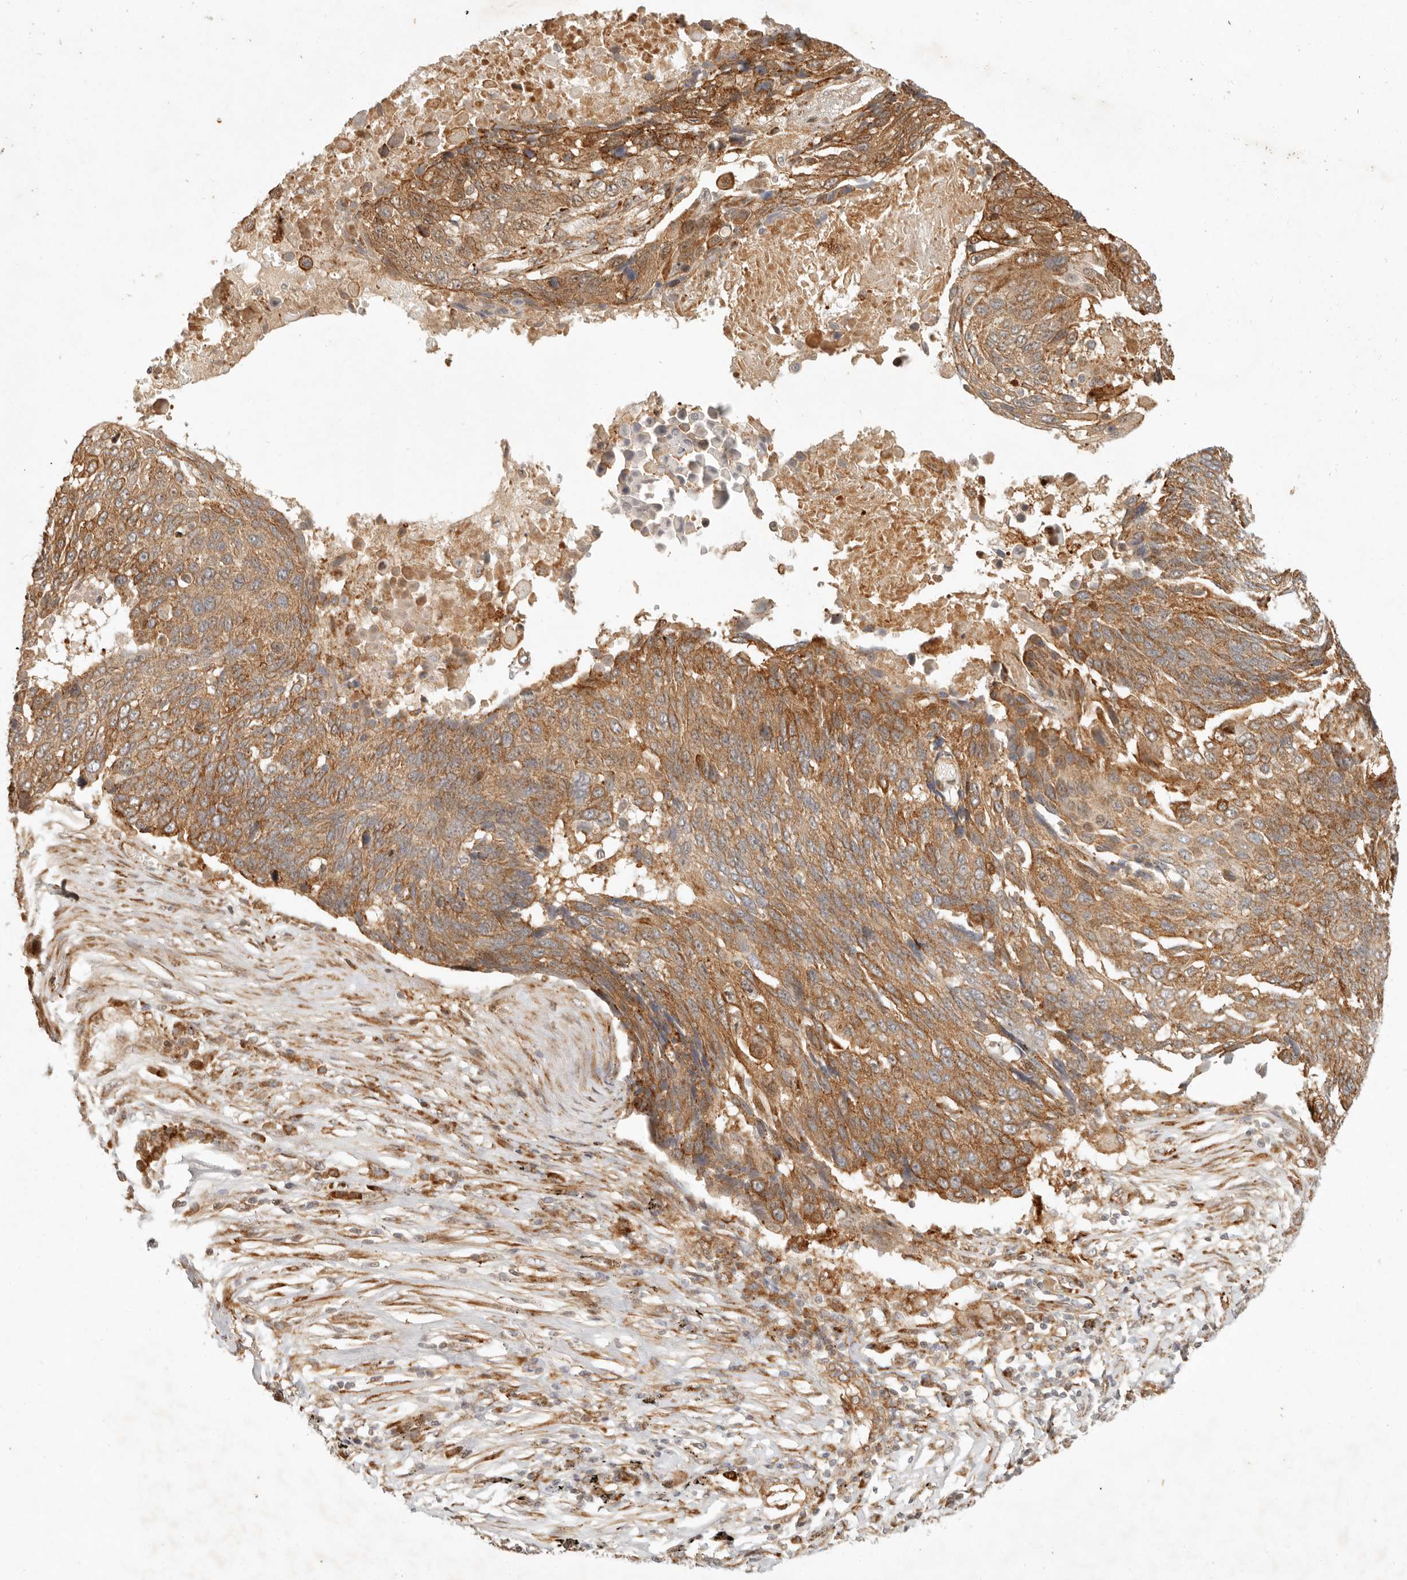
{"staining": {"intensity": "moderate", "quantity": ">75%", "location": "cytoplasmic/membranous"}, "tissue": "lung cancer", "cell_type": "Tumor cells", "image_type": "cancer", "snomed": [{"axis": "morphology", "description": "Squamous cell carcinoma, NOS"}, {"axis": "topography", "description": "Lung"}], "caption": "IHC photomicrograph of human lung cancer stained for a protein (brown), which demonstrates medium levels of moderate cytoplasmic/membranous positivity in approximately >75% of tumor cells.", "gene": "KLHL38", "patient": {"sex": "male", "age": 66}}